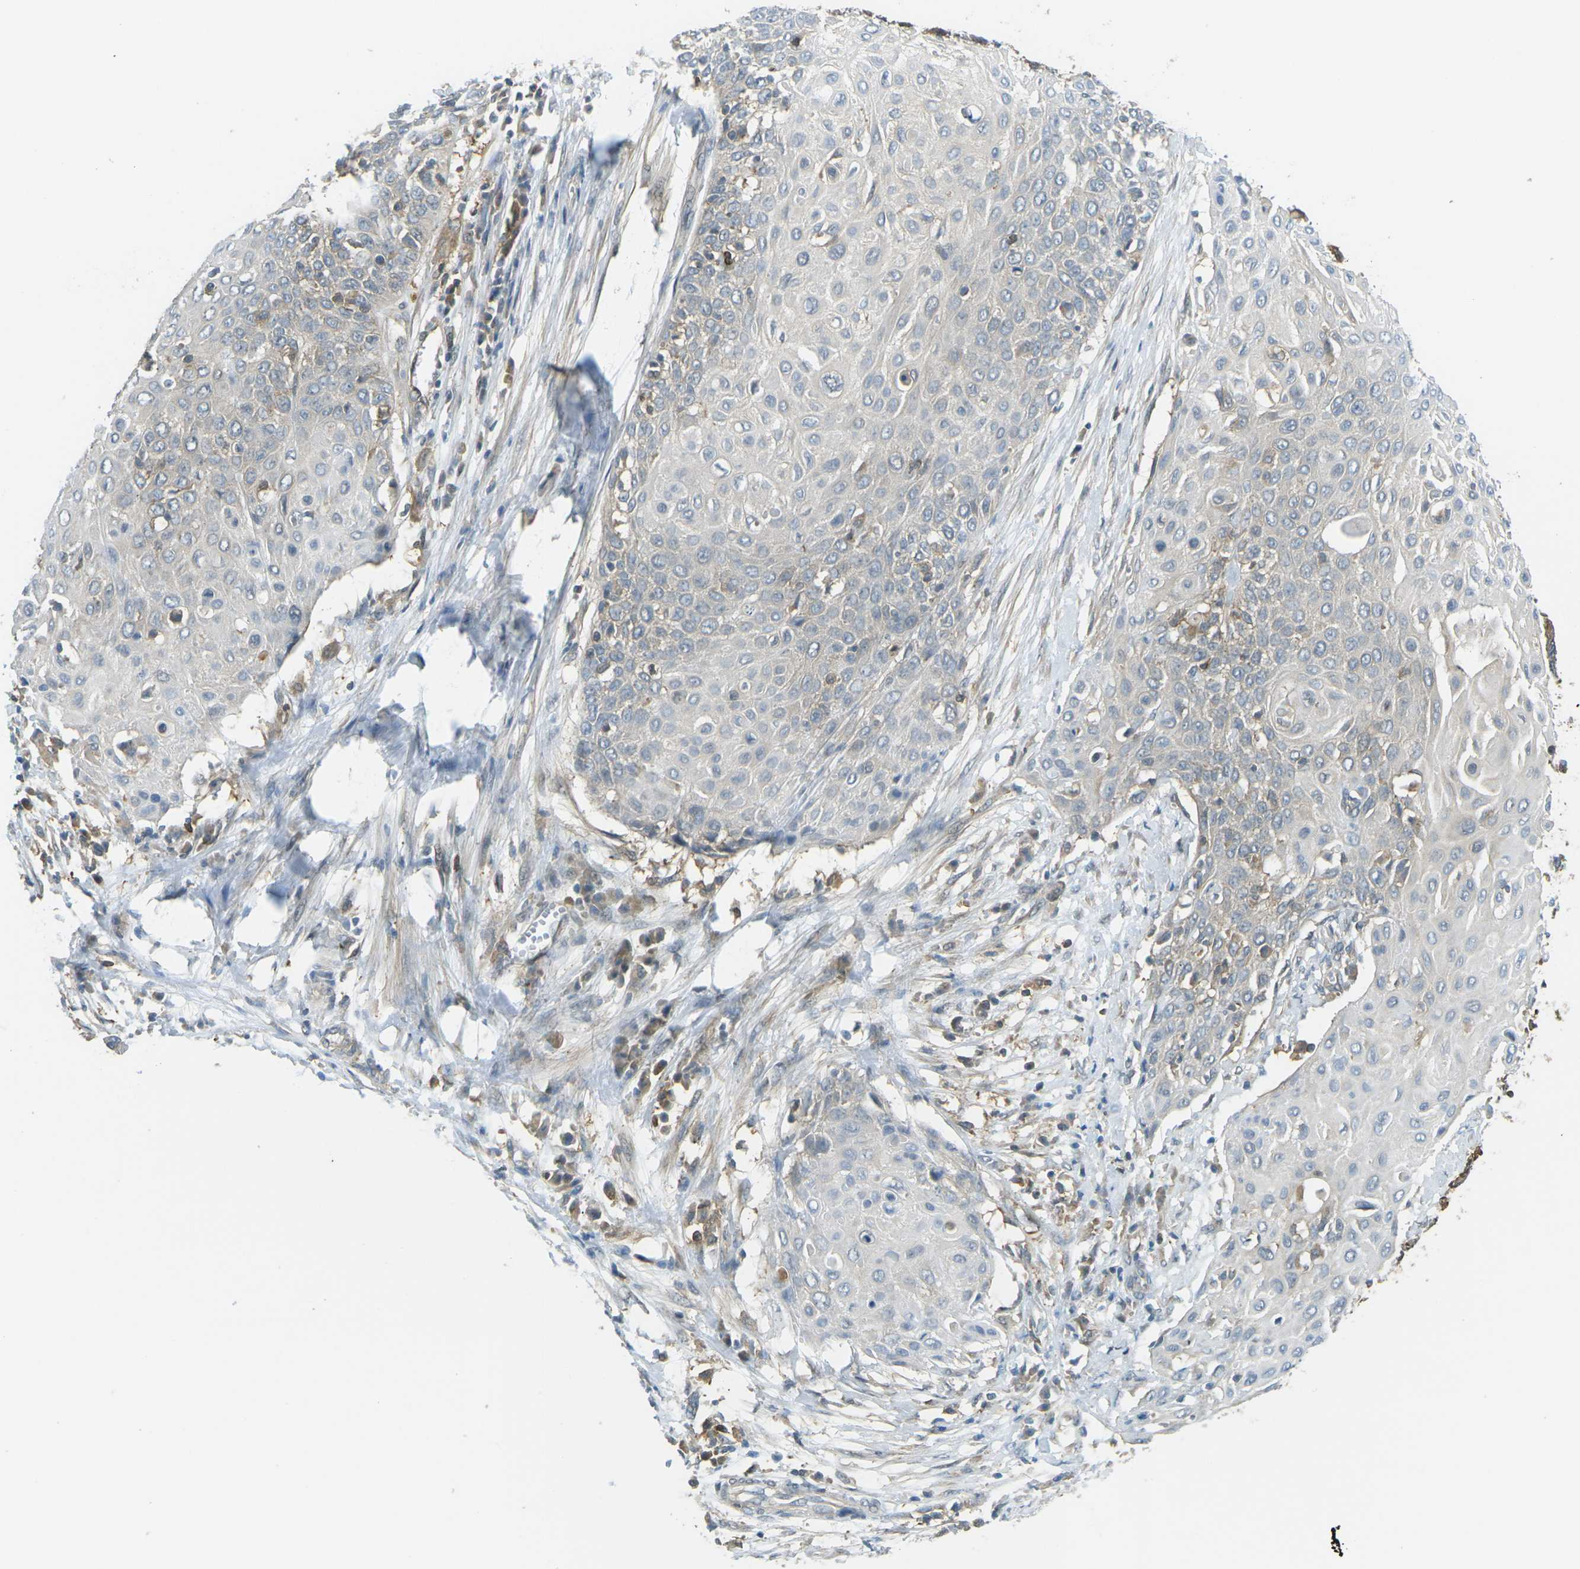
{"staining": {"intensity": "weak", "quantity": "<25%", "location": "cytoplasmic/membranous"}, "tissue": "cervical cancer", "cell_type": "Tumor cells", "image_type": "cancer", "snomed": [{"axis": "morphology", "description": "Squamous cell carcinoma, NOS"}, {"axis": "topography", "description": "Cervix"}], "caption": "DAB immunohistochemical staining of human cervical squamous cell carcinoma displays no significant positivity in tumor cells. (DAB (3,3'-diaminobenzidine) IHC, high magnification).", "gene": "PIEZO2", "patient": {"sex": "female", "age": 39}}